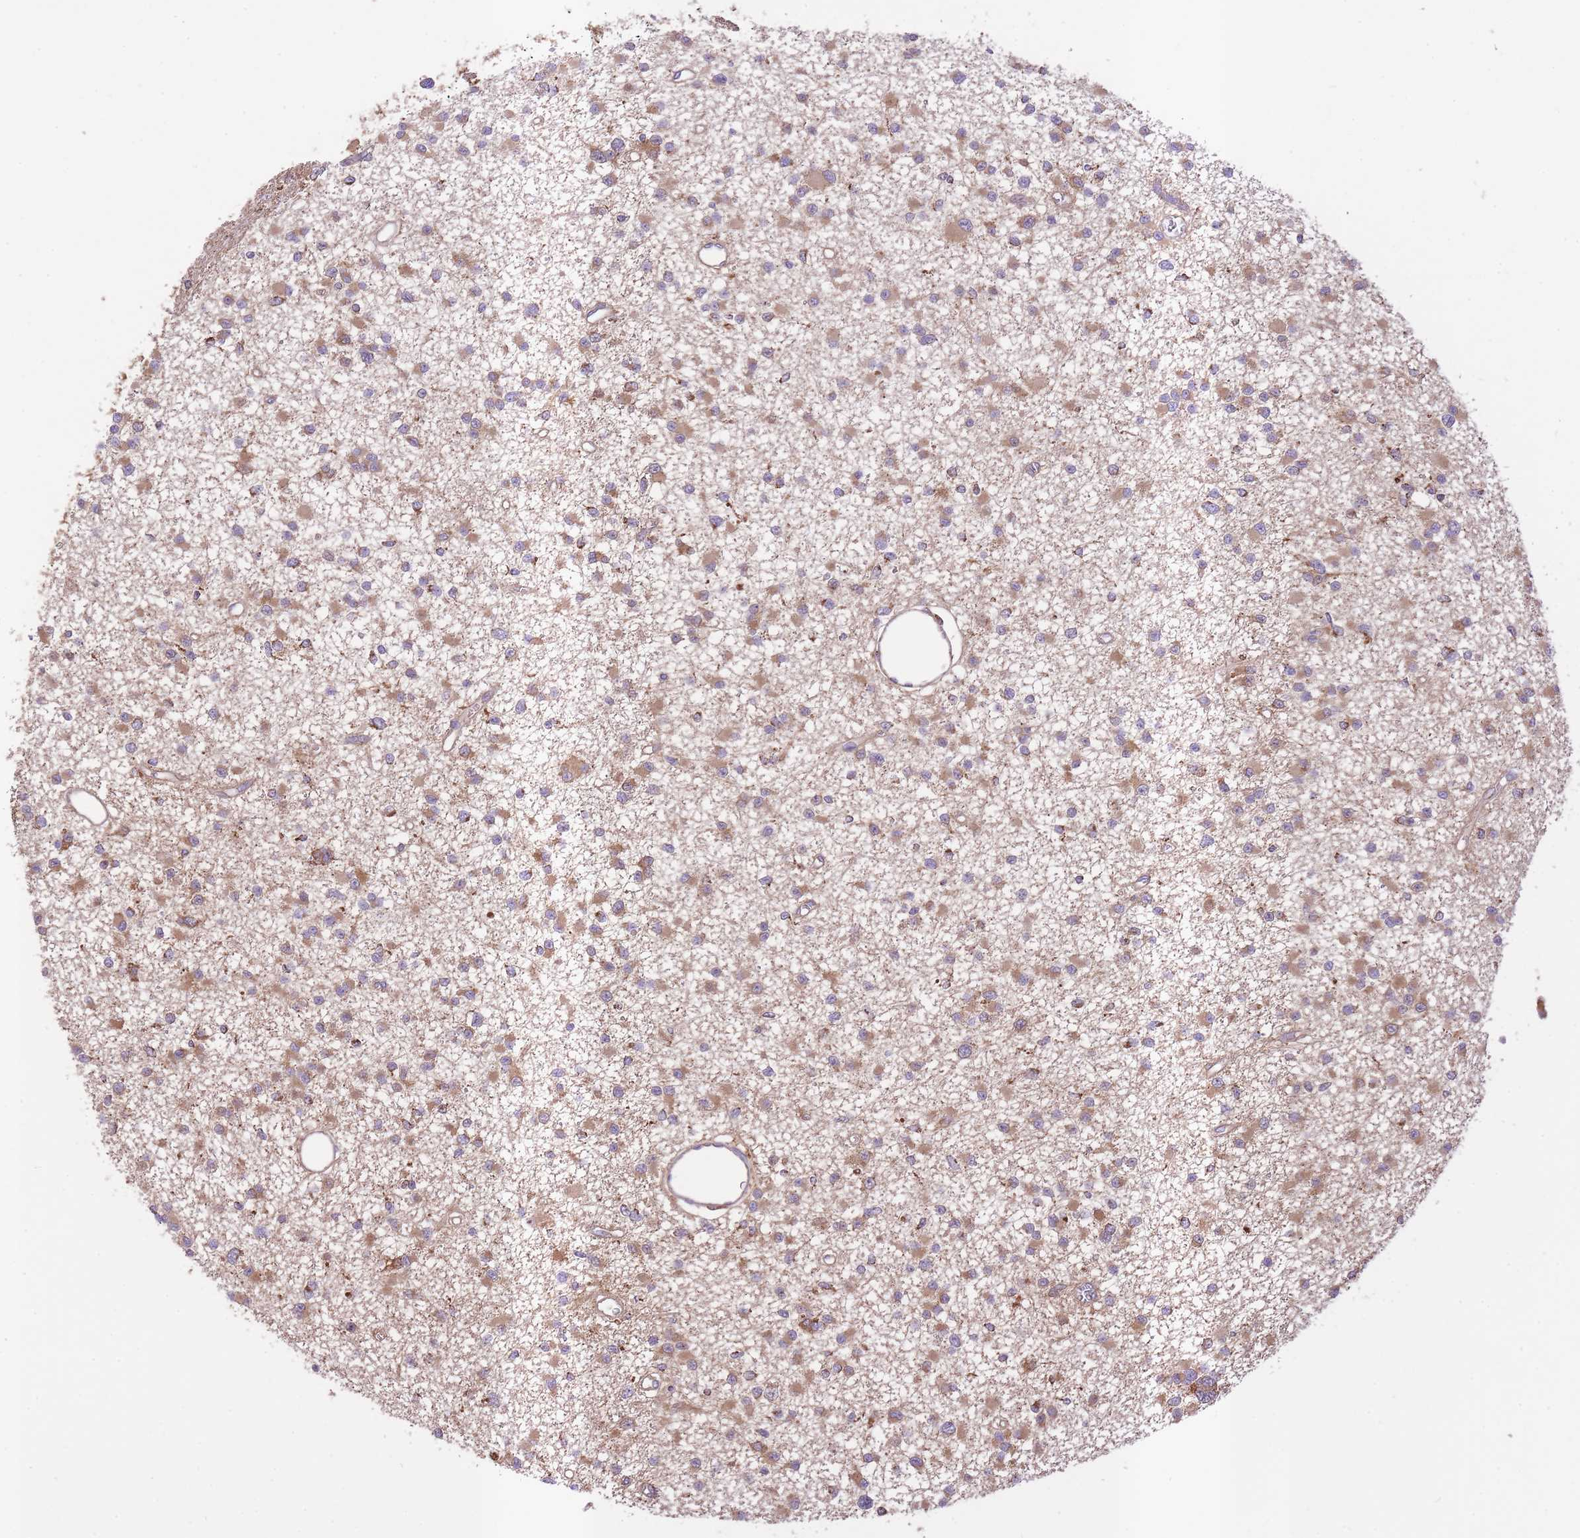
{"staining": {"intensity": "moderate", "quantity": ">75%", "location": "cytoplasmic/membranous"}, "tissue": "glioma", "cell_type": "Tumor cells", "image_type": "cancer", "snomed": [{"axis": "morphology", "description": "Glioma, malignant, Low grade"}, {"axis": "topography", "description": "Brain"}], "caption": "The immunohistochemical stain shows moderate cytoplasmic/membranous positivity in tumor cells of malignant low-grade glioma tissue.", "gene": "ST3GAL3", "patient": {"sex": "female", "age": 22}}